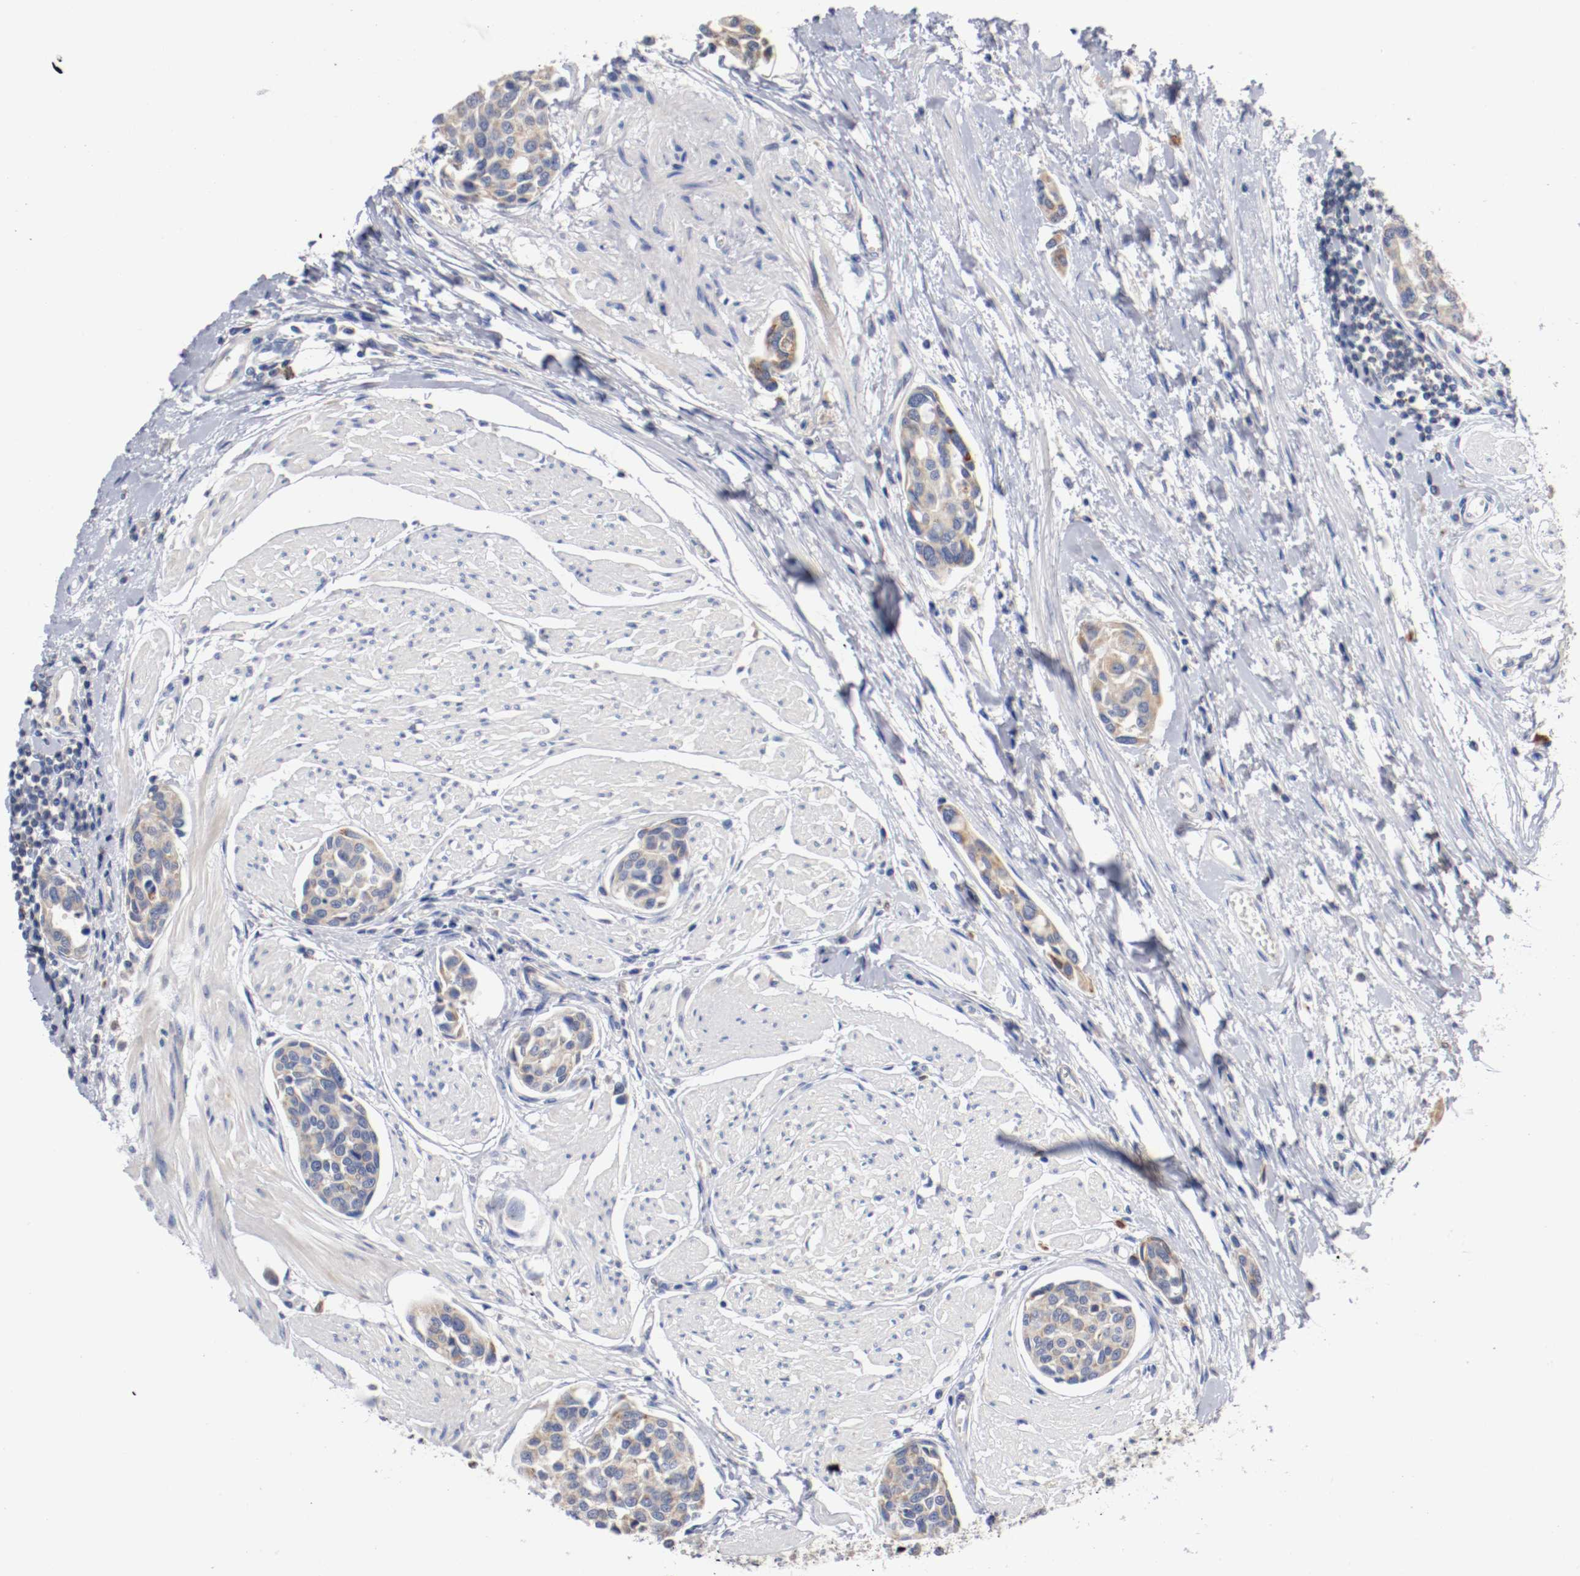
{"staining": {"intensity": "weak", "quantity": "<25%", "location": "cytoplasmic/membranous"}, "tissue": "urothelial cancer", "cell_type": "Tumor cells", "image_type": "cancer", "snomed": [{"axis": "morphology", "description": "Urothelial carcinoma, High grade"}, {"axis": "topography", "description": "Urinary bladder"}], "caption": "This is a histopathology image of IHC staining of urothelial carcinoma (high-grade), which shows no positivity in tumor cells.", "gene": "PCSK6", "patient": {"sex": "male", "age": 78}}